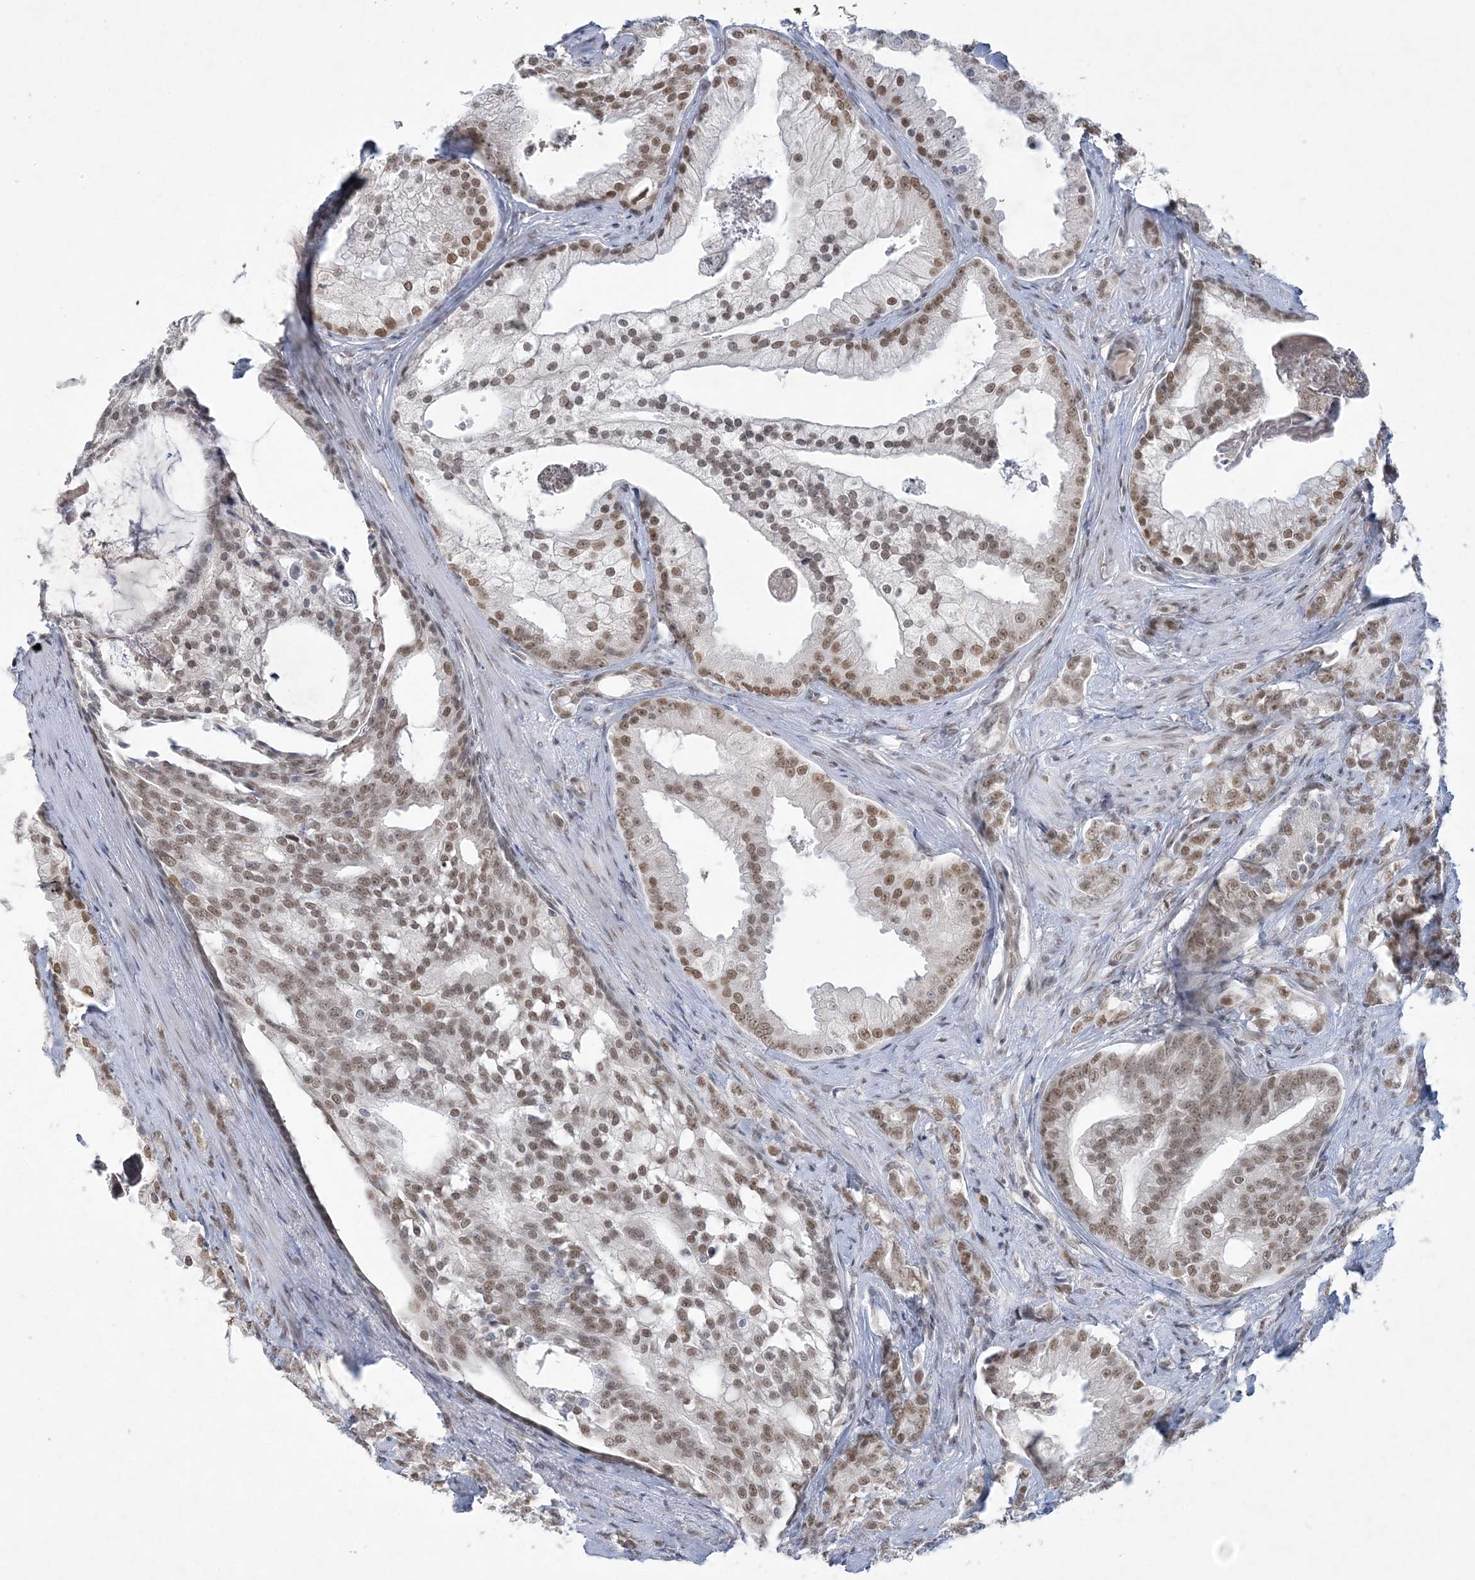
{"staining": {"intensity": "moderate", "quantity": ">75%", "location": "nuclear"}, "tissue": "prostate cancer", "cell_type": "Tumor cells", "image_type": "cancer", "snomed": [{"axis": "morphology", "description": "Adenocarcinoma, Low grade"}, {"axis": "topography", "description": "Prostate"}], "caption": "A micrograph of human prostate cancer stained for a protein reveals moderate nuclear brown staining in tumor cells.", "gene": "KMT2D", "patient": {"sex": "male", "age": 58}}